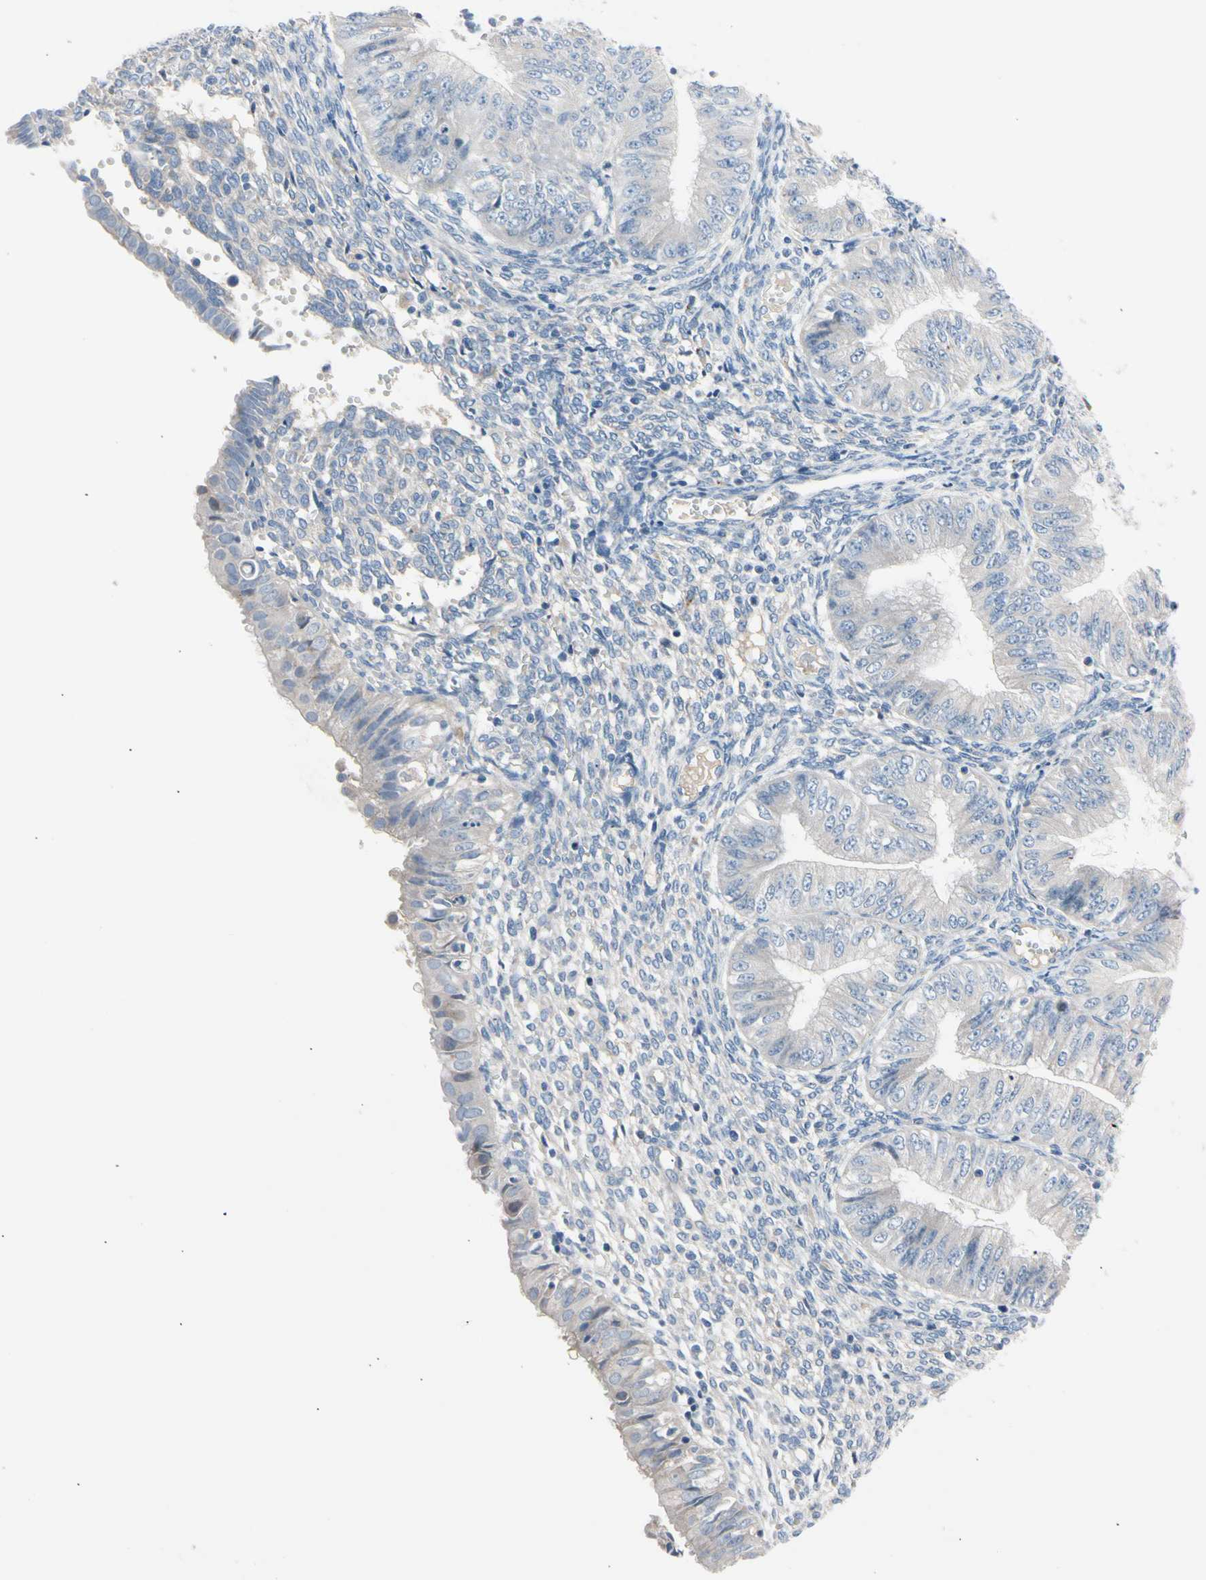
{"staining": {"intensity": "weak", "quantity": "<25%", "location": "cytoplasmic/membranous"}, "tissue": "endometrial cancer", "cell_type": "Tumor cells", "image_type": "cancer", "snomed": [{"axis": "morphology", "description": "Normal tissue, NOS"}, {"axis": "morphology", "description": "Adenocarcinoma, NOS"}, {"axis": "topography", "description": "Endometrium"}], "caption": "Immunohistochemistry of human endometrial cancer (adenocarcinoma) exhibits no positivity in tumor cells.", "gene": "CASQ1", "patient": {"sex": "female", "age": 53}}